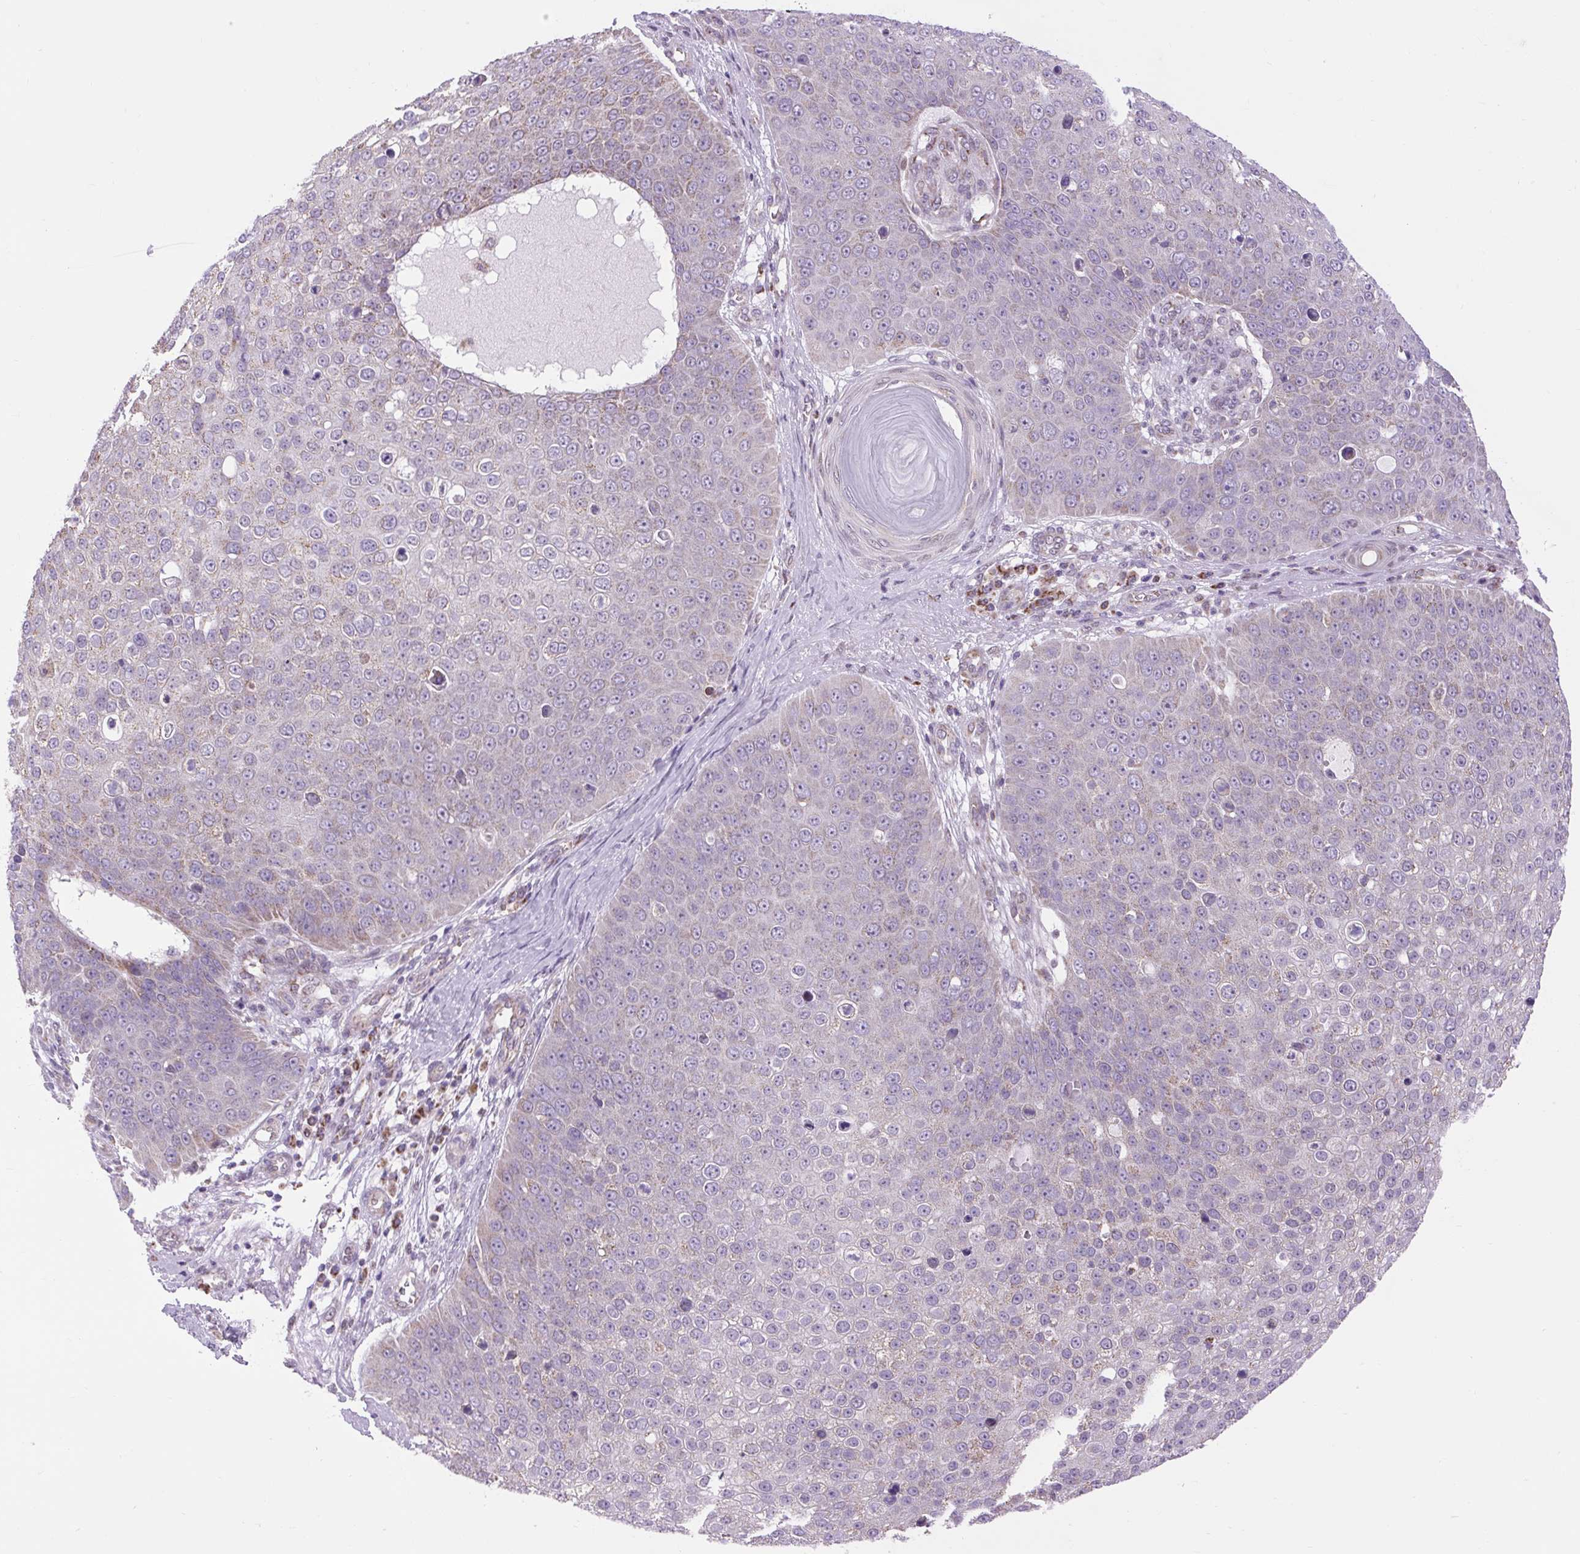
{"staining": {"intensity": "weak", "quantity": "<25%", "location": "cytoplasmic/membranous"}, "tissue": "skin cancer", "cell_type": "Tumor cells", "image_type": "cancer", "snomed": [{"axis": "morphology", "description": "Squamous cell carcinoma, NOS"}, {"axis": "topography", "description": "Skin"}], "caption": "DAB immunohistochemical staining of skin squamous cell carcinoma shows no significant expression in tumor cells.", "gene": "SCO2", "patient": {"sex": "male", "age": 71}}